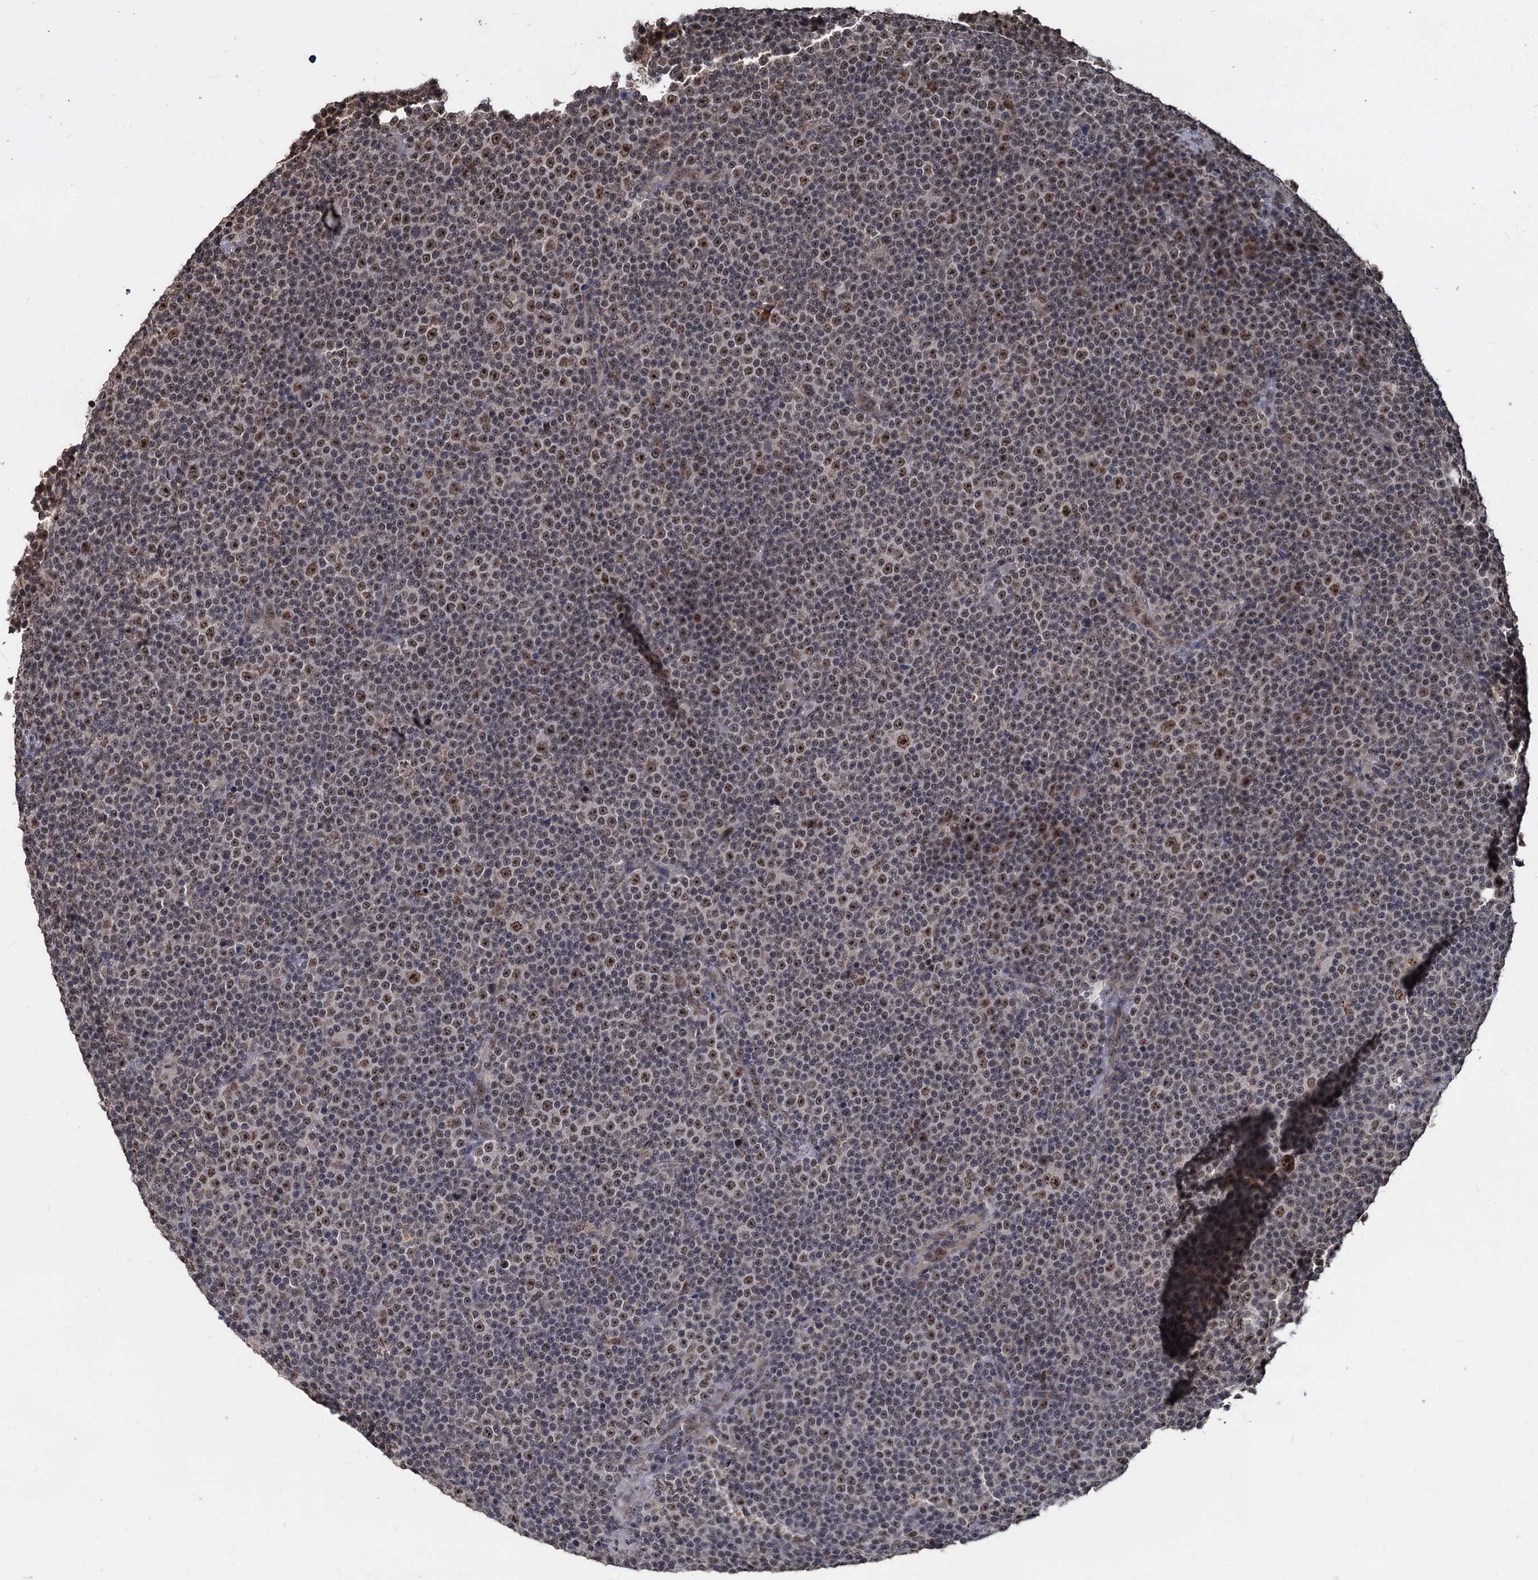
{"staining": {"intensity": "moderate", "quantity": "25%-75%", "location": "nuclear"}, "tissue": "lymphoma", "cell_type": "Tumor cells", "image_type": "cancer", "snomed": [{"axis": "morphology", "description": "Malignant lymphoma, non-Hodgkin's type, Low grade"}, {"axis": "topography", "description": "Lymph node"}], "caption": "An immunohistochemistry histopathology image of tumor tissue is shown. Protein staining in brown shows moderate nuclear positivity in lymphoma within tumor cells.", "gene": "FAM216B", "patient": {"sex": "female", "age": 67}}